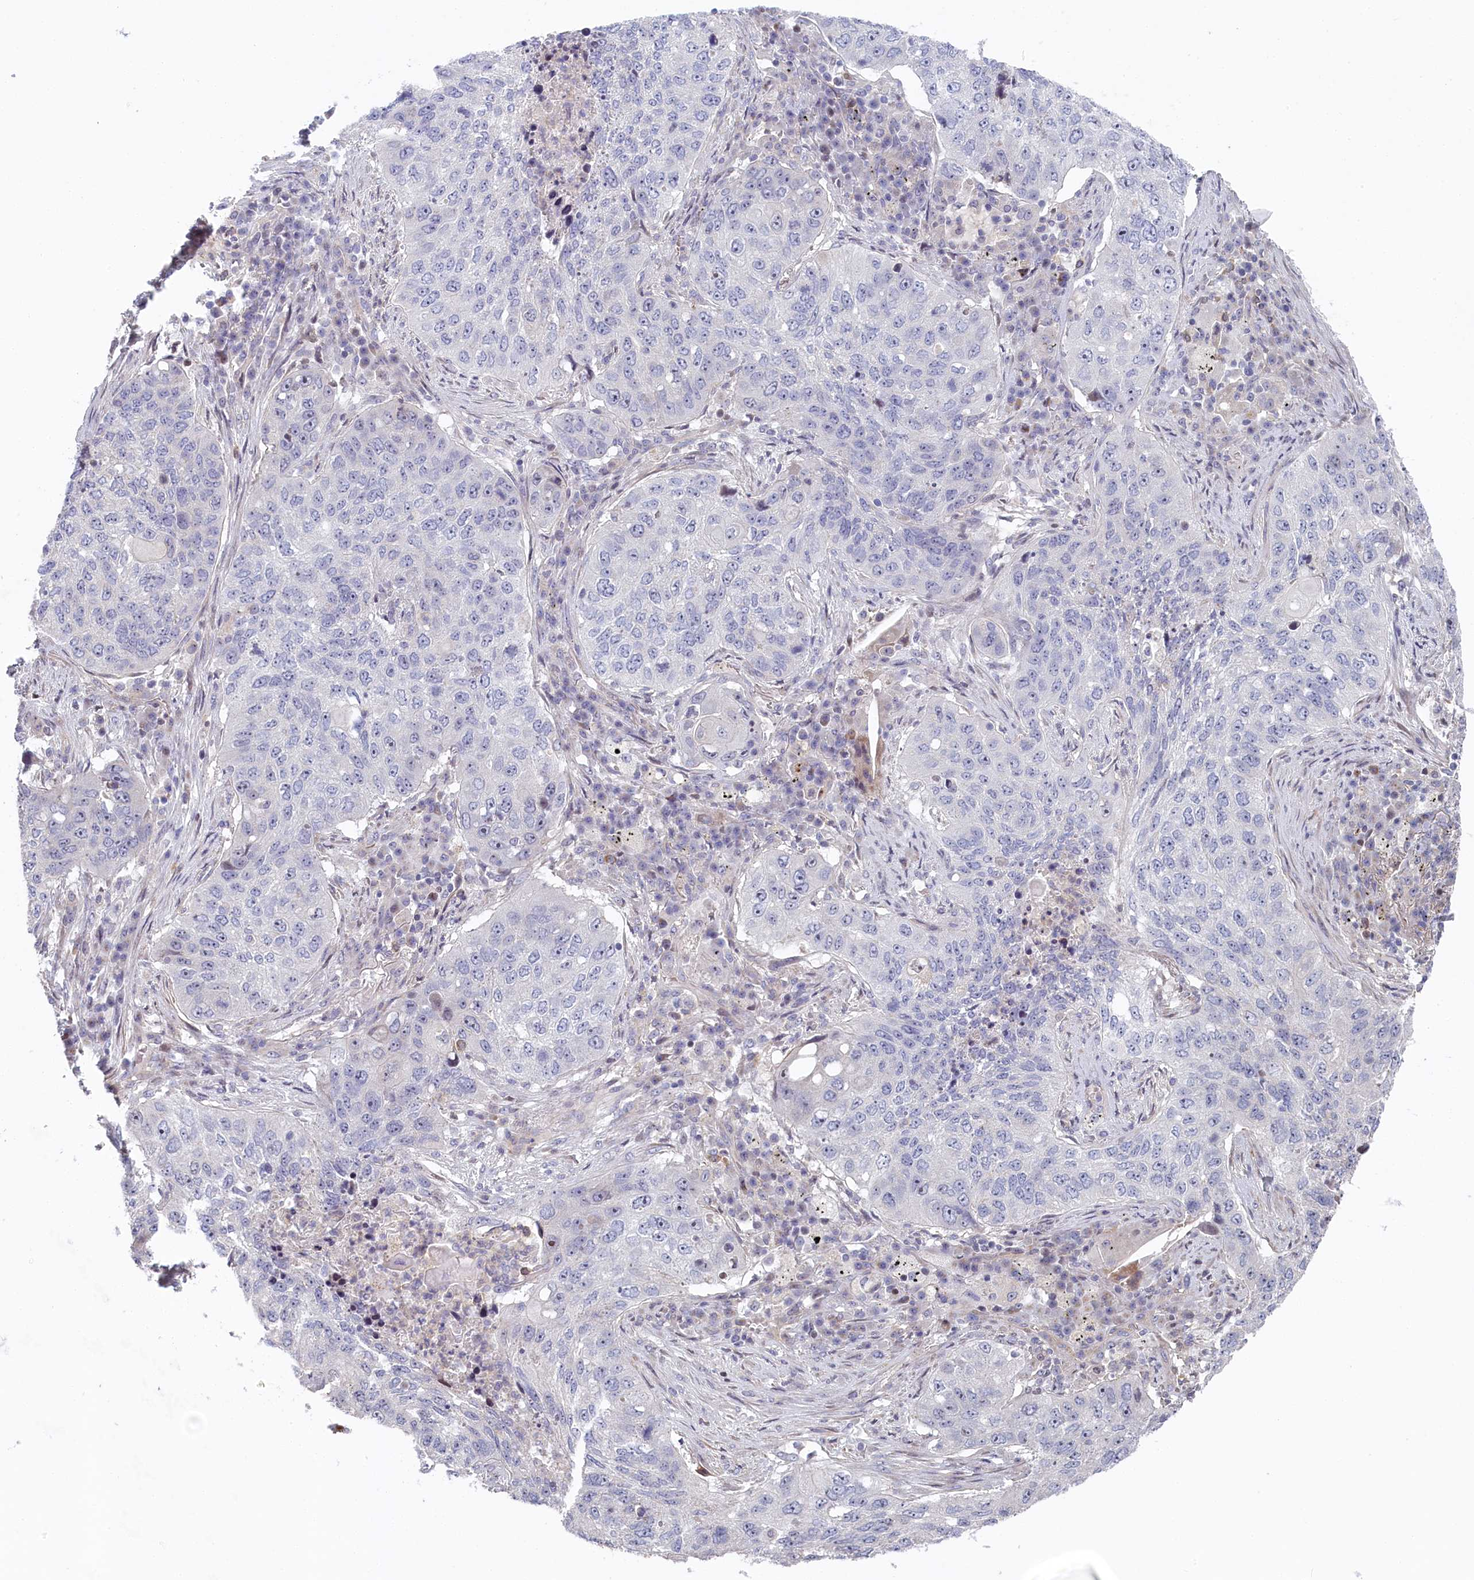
{"staining": {"intensity": "negative", "quantity": "none", "location": "none"}, "tissue": "lung cancer", "cell_type": "Tumor cells", "image_type": "cancer", "snomed": [{"axis": "morphology", "description": "Squamous cell carcinoma, NOS"}, {"axis": "topography", "description": "Lung"}], "caption": "Protein analysis of squamous cell carcinoma (lung) exhibits no significant staining in tumor cells.", "gene": "INTS4", "patient": {"sex": "female", "age": 63}}